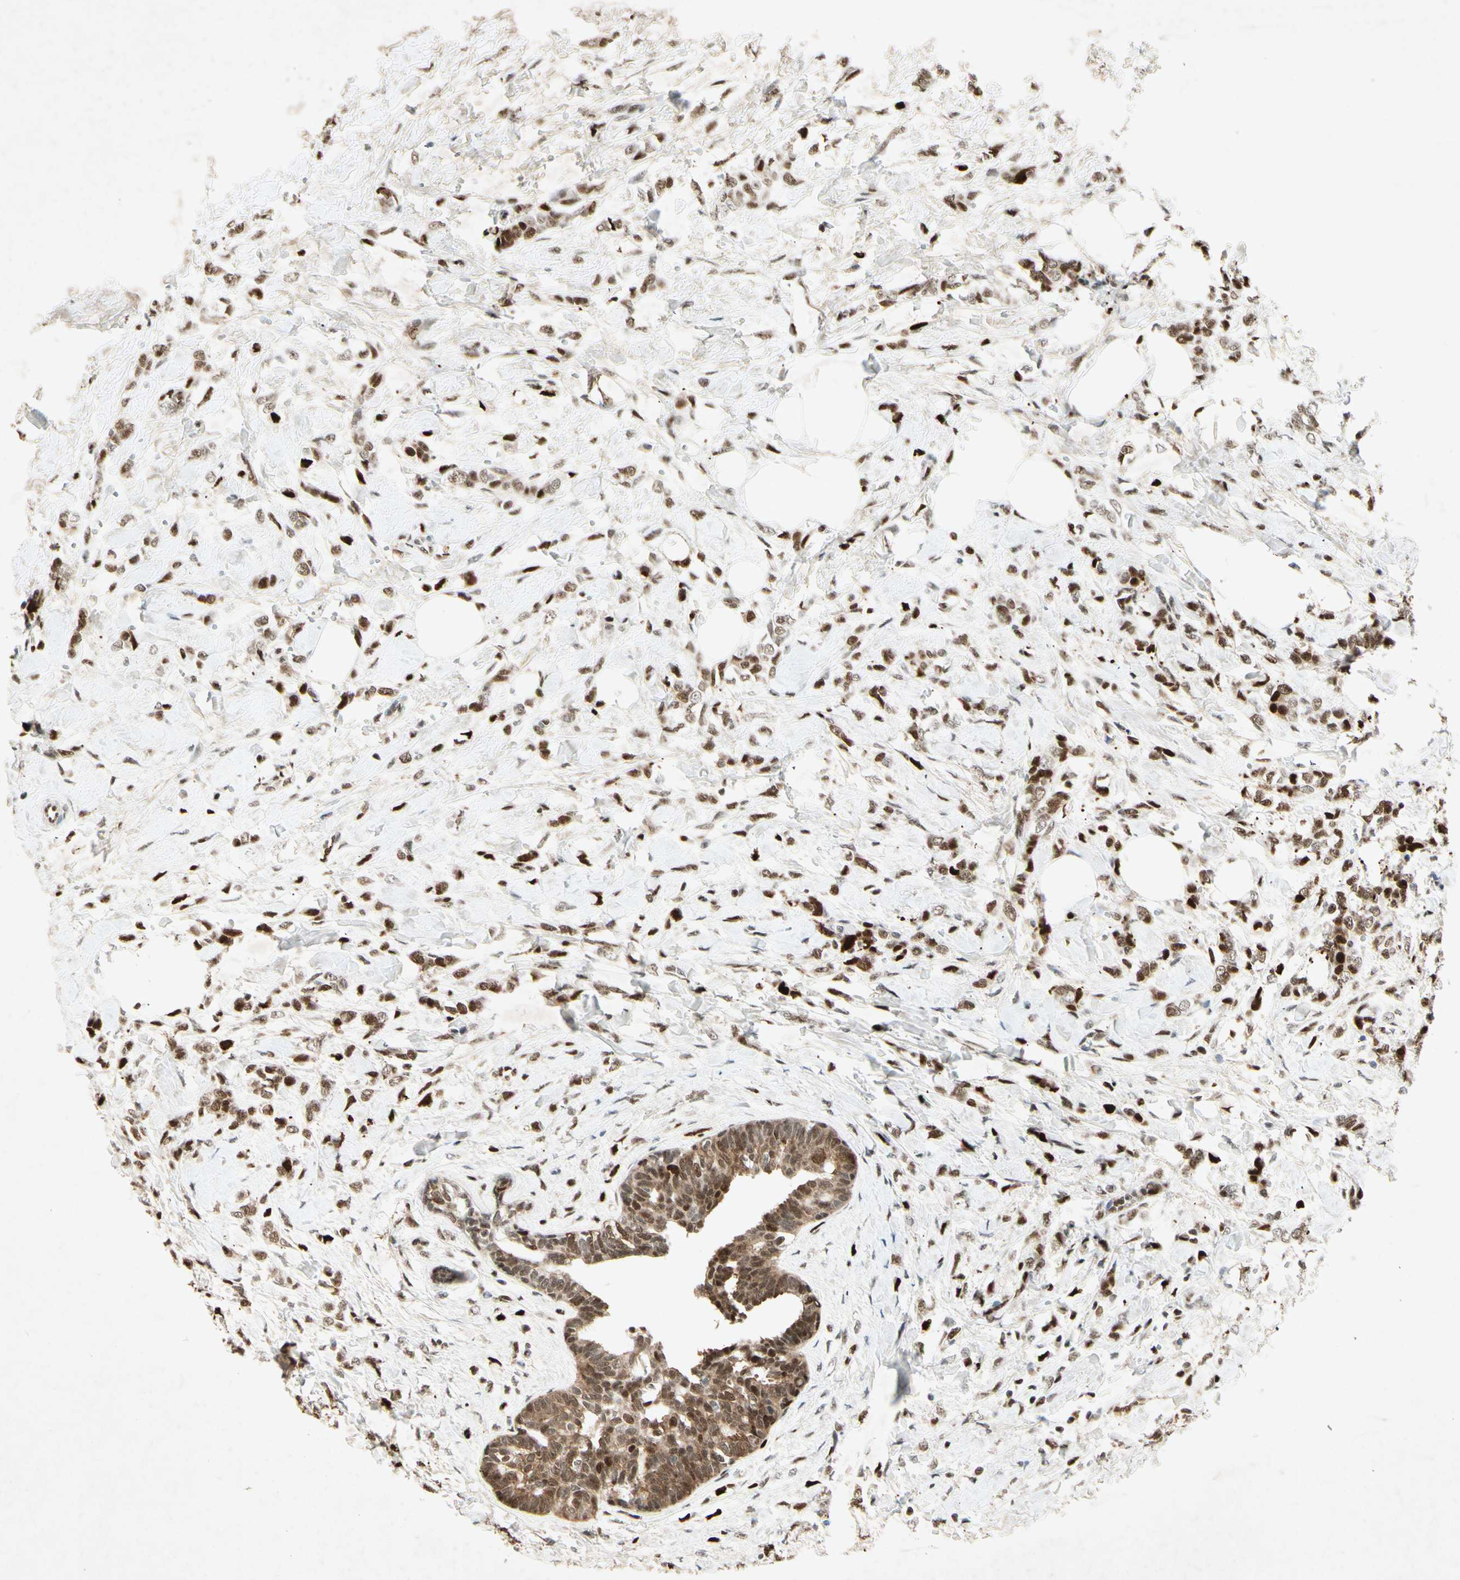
{"staining": {"intensity": "strong", "quantity": ">75%", "location": "nuclear"}, "tissue": "breast cancer", "cell_type": "Tumor cells", "image_type": "cancer", "snomed": [{"axis": "morphology", "description": "Lobular carcinoma, in situ"}, {"axis": "morphology", "description": "Lobular carcinoma"}, {"axis": "topography", "description": "Breast"}], "caption": "Immunohistochemical staining of human breast lobular carcinoma shows high levels of strong nuclear protein expression in about >75% of tumor cells. The protein is stained brown, and the nuclei are stained in blue (DAB IHC with brightfield microscopy, high magnification).", "gene": "RNF43", "patient": {"sex": "female", "age": 41}}